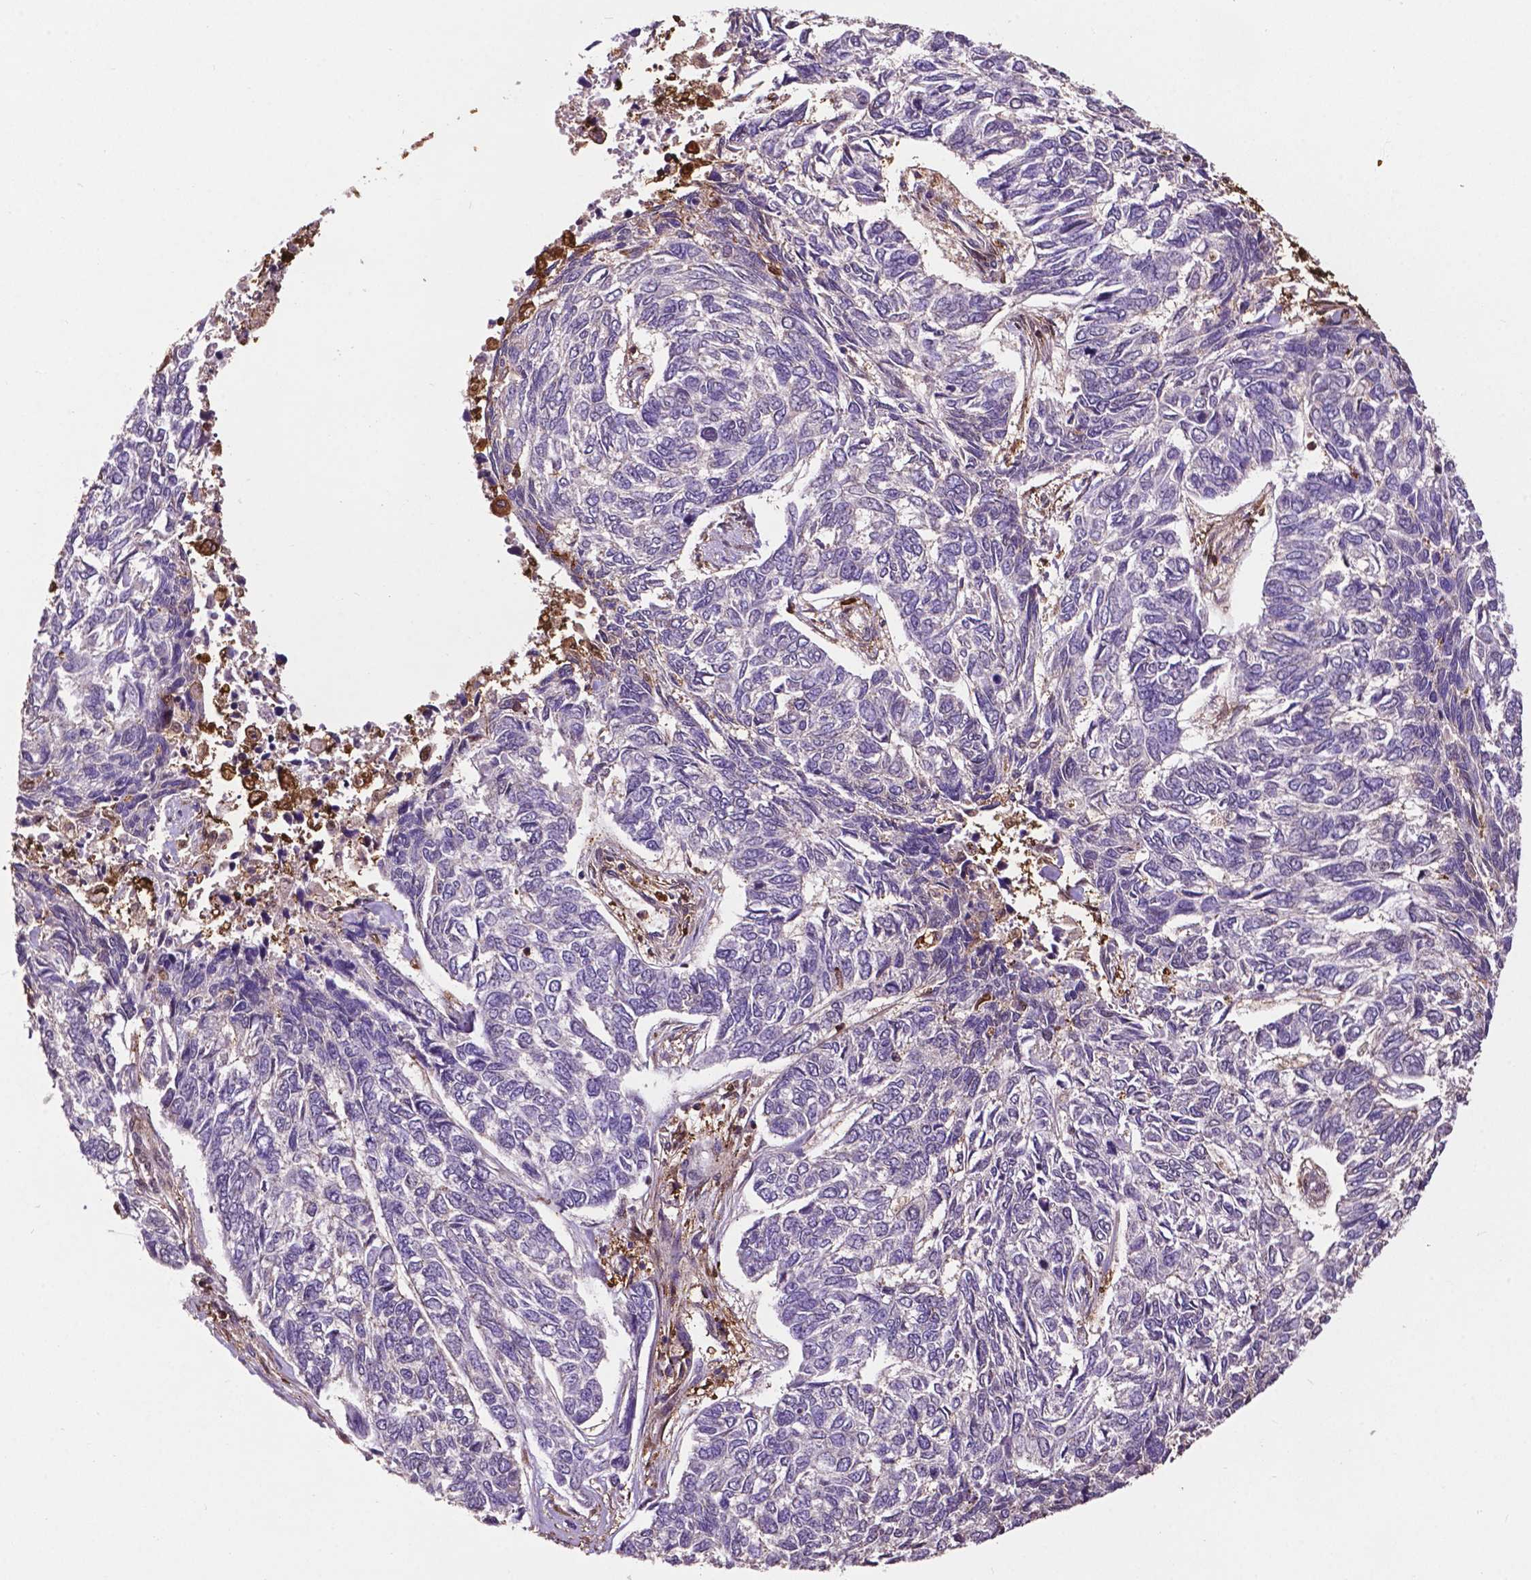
{"staining": {"intensity": "negative", "quantity": "none", "location": "none"}, "tissue": "skin cancer", "cell_type": "Tumor cells", "image_type": "cancer", "snomed": [{"axis": "morphology", "description": "Basal cell carcinoma"}, {"axis": "topography", "description": "Skin"}], "caption": "Protein analysis of skin cancer reveals no significant positivity in tumor cells.", "gene": "SMAD3", "patient": {"sex": "female", "age": 65}}